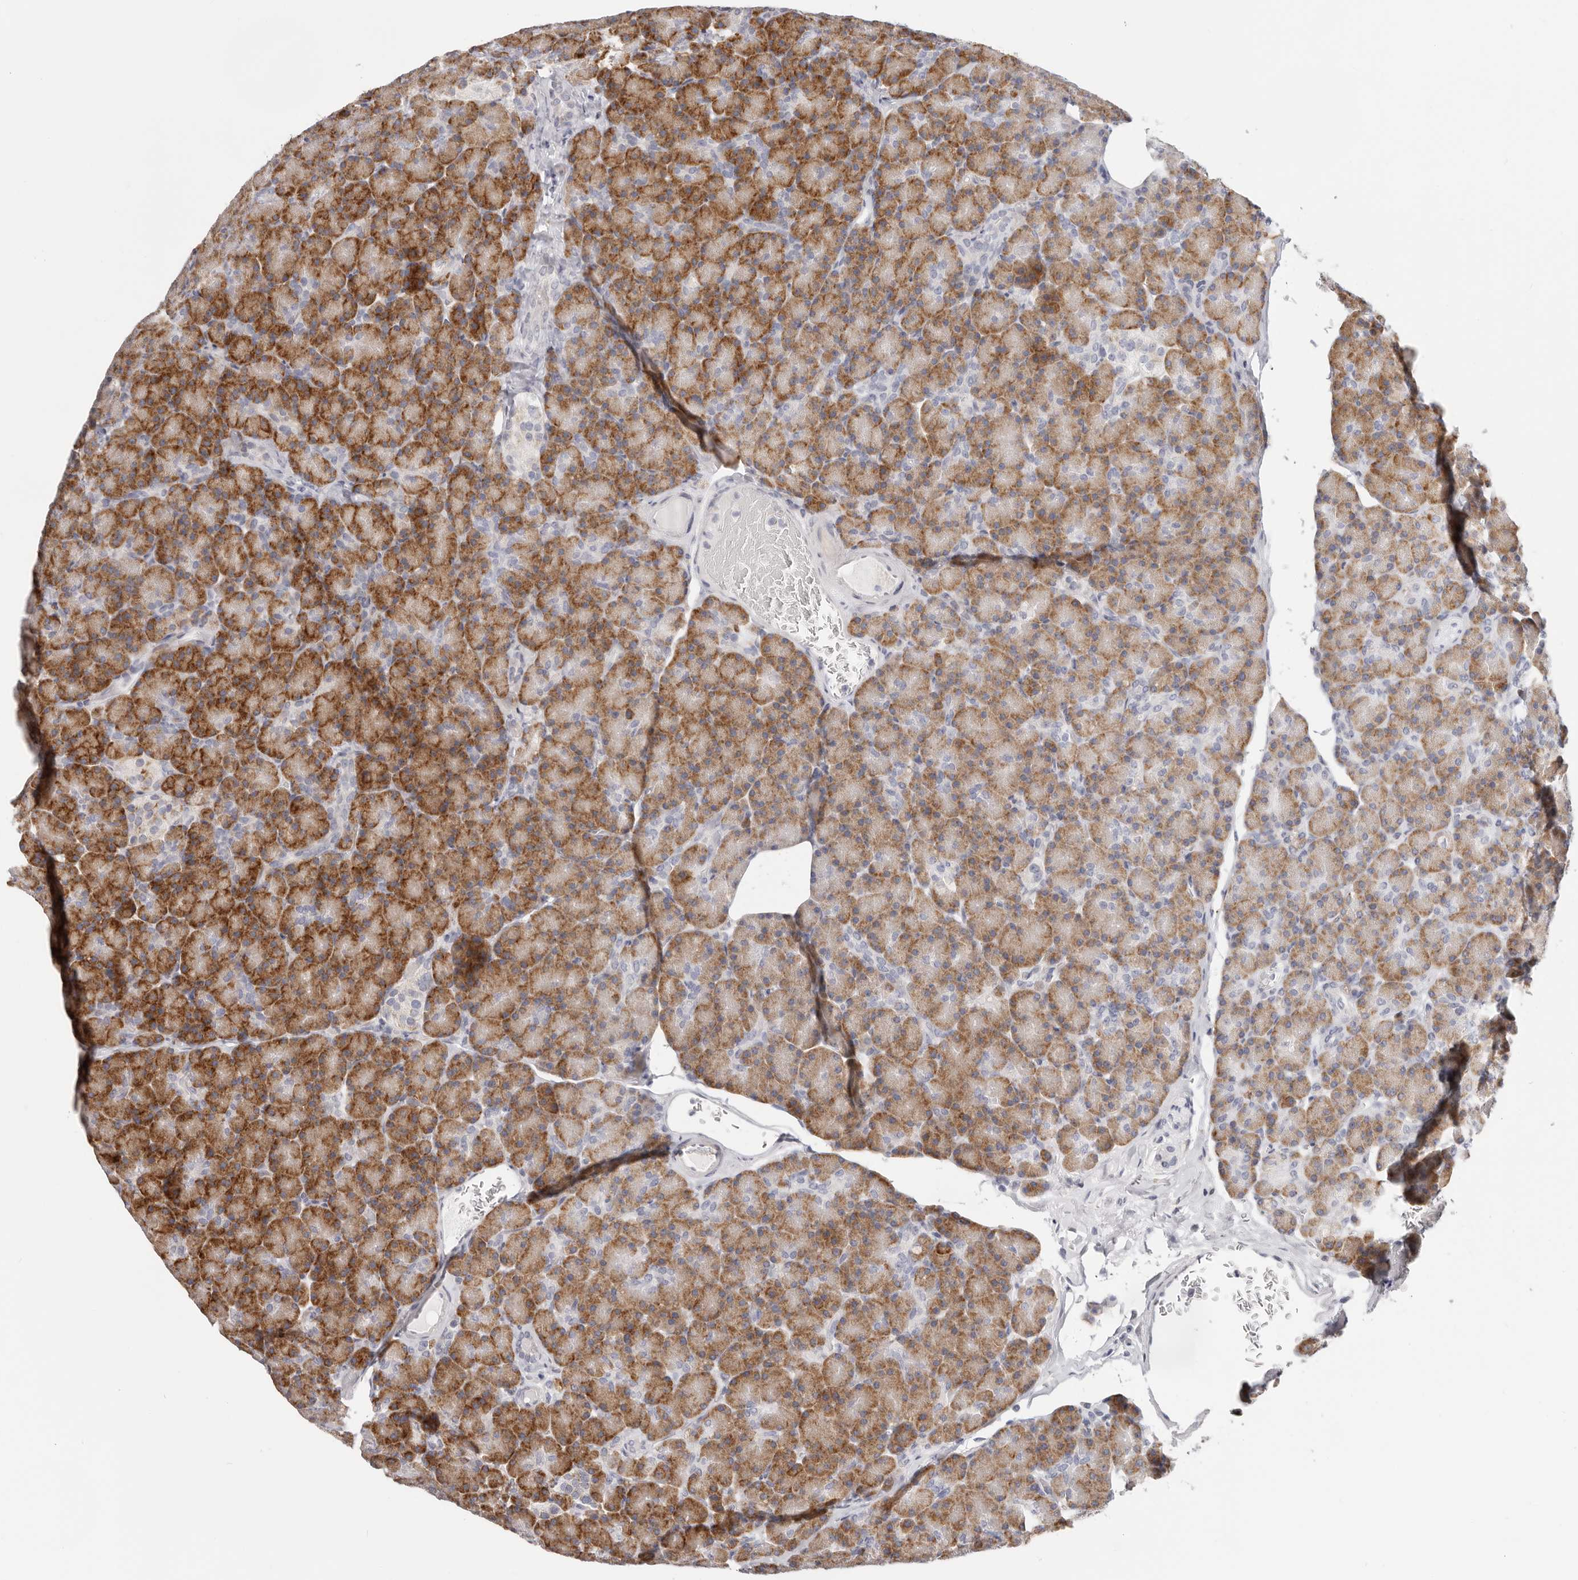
{"staining": {"intensity": "moderate", "quantity": ">75%", "location": "cytoplasmic/membranous"}, "tissue": "pancreas", "cell_type": "Exocrine glandular cells", "image_type": "normal", "snomed": [{"axis": "morphology", "description": "Normal tissue, NOS"}, {"axis": "topography", "description": "Pancreas"}], "caption": "Moderate cytoplasmic/membranous protein expression is seen in about >75% of exocrine glandular cells in pancreas. (Stains: DAB (3,3'-diaminobenzidine) in brown, nuclei in blue, Microscopy: brightfield microscopy at high magnification).", "gene": "IL32", "patient": {"sex": "female", "age": 43}}